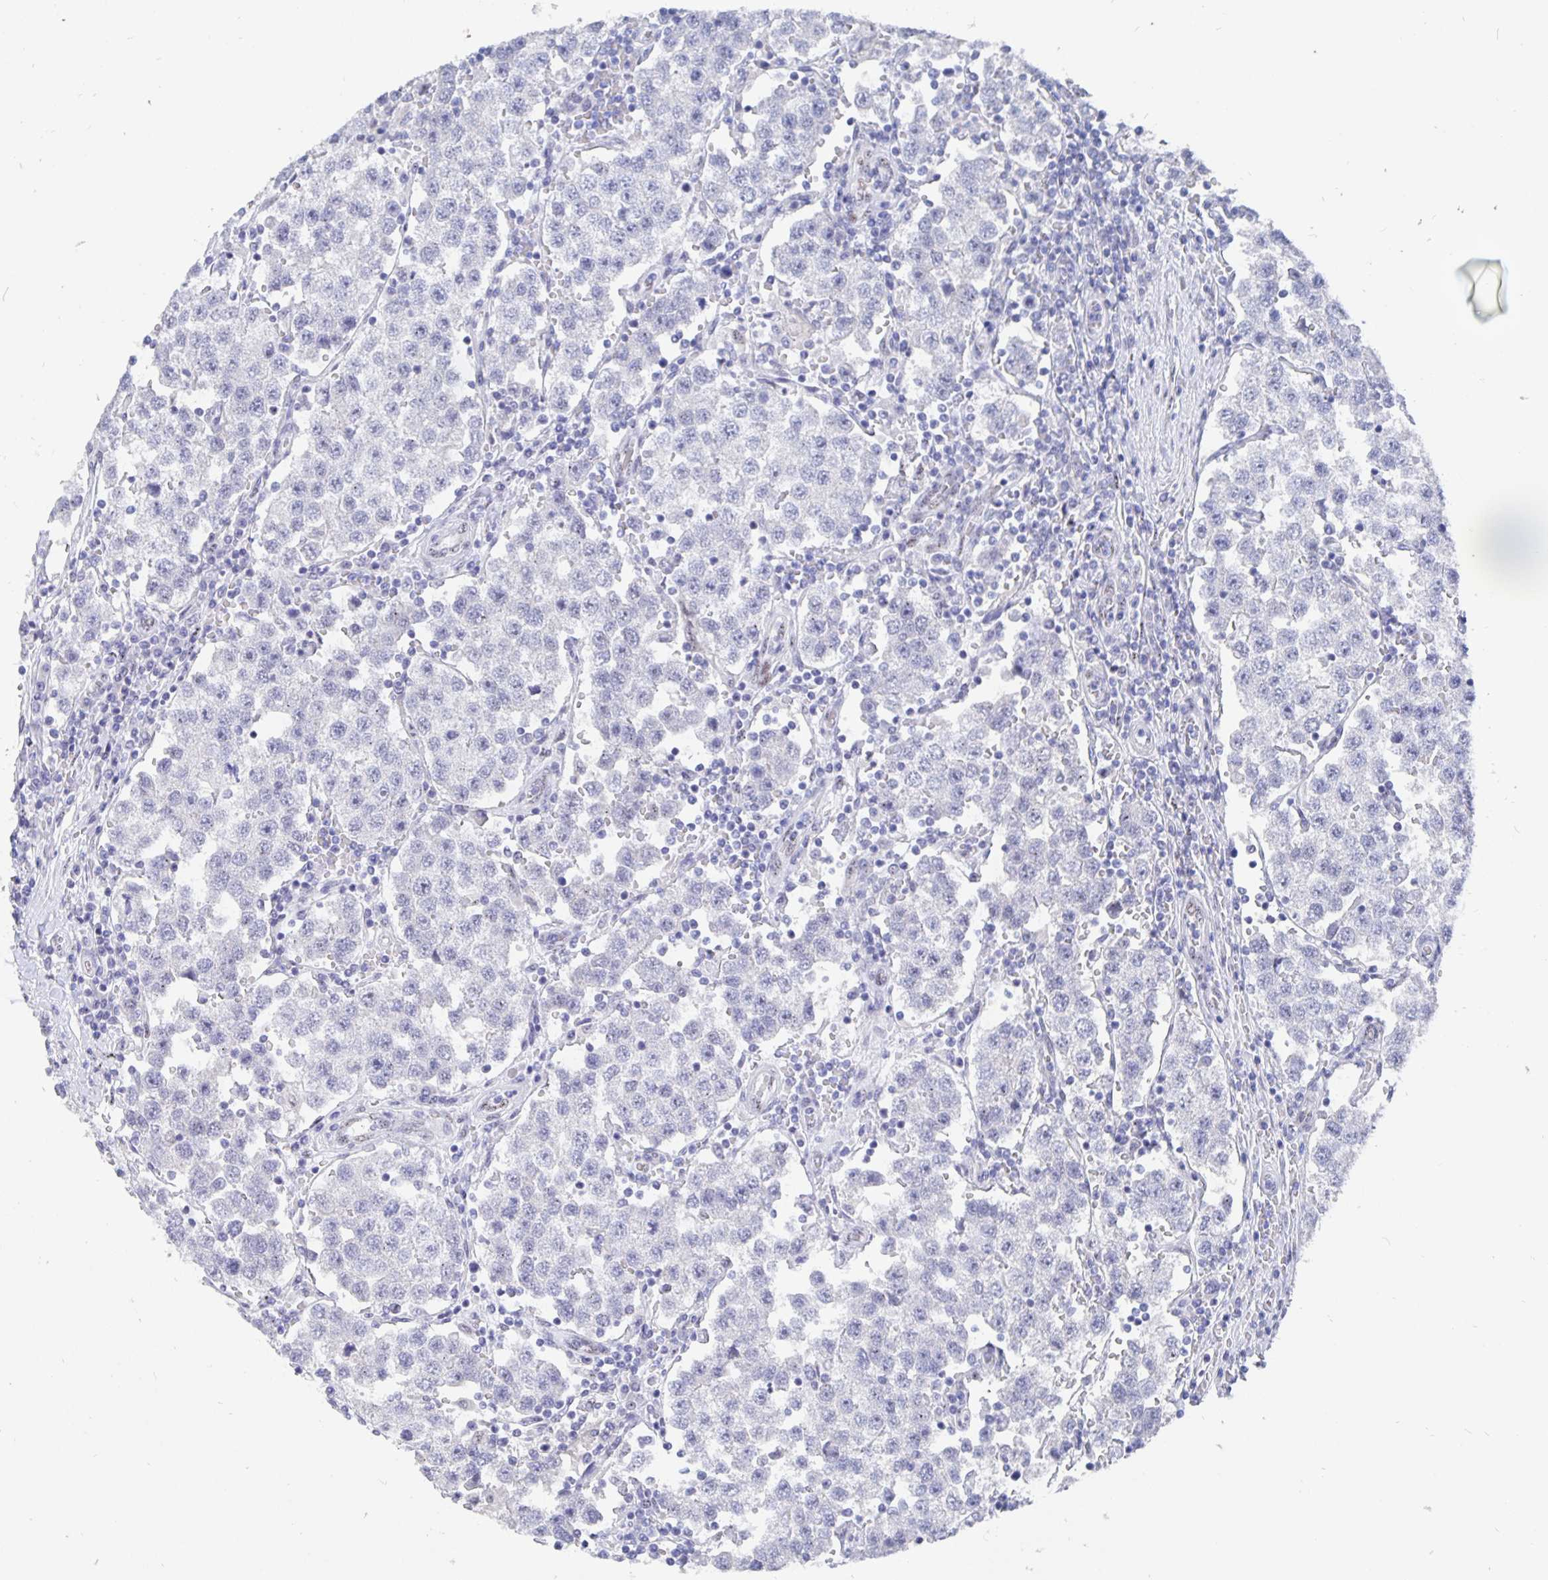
{"staining": {"intensity": "negative", "quantity": "none", "location": "none"}, "tissue": "testis cancer", "cell_type": "Tumor cells", "image_type": "cancer", "snomed": [{"axis": "morphology", "description": "Seminoma, NOS"}, {"axis": "topography", "description": "Testis"}], "caption": "This is an IHC photomicrograph of testis seminoma. There is no expression in tumor cells.", "gene": "SMOC1", "patient": {"sex": "male", "age": 37}}